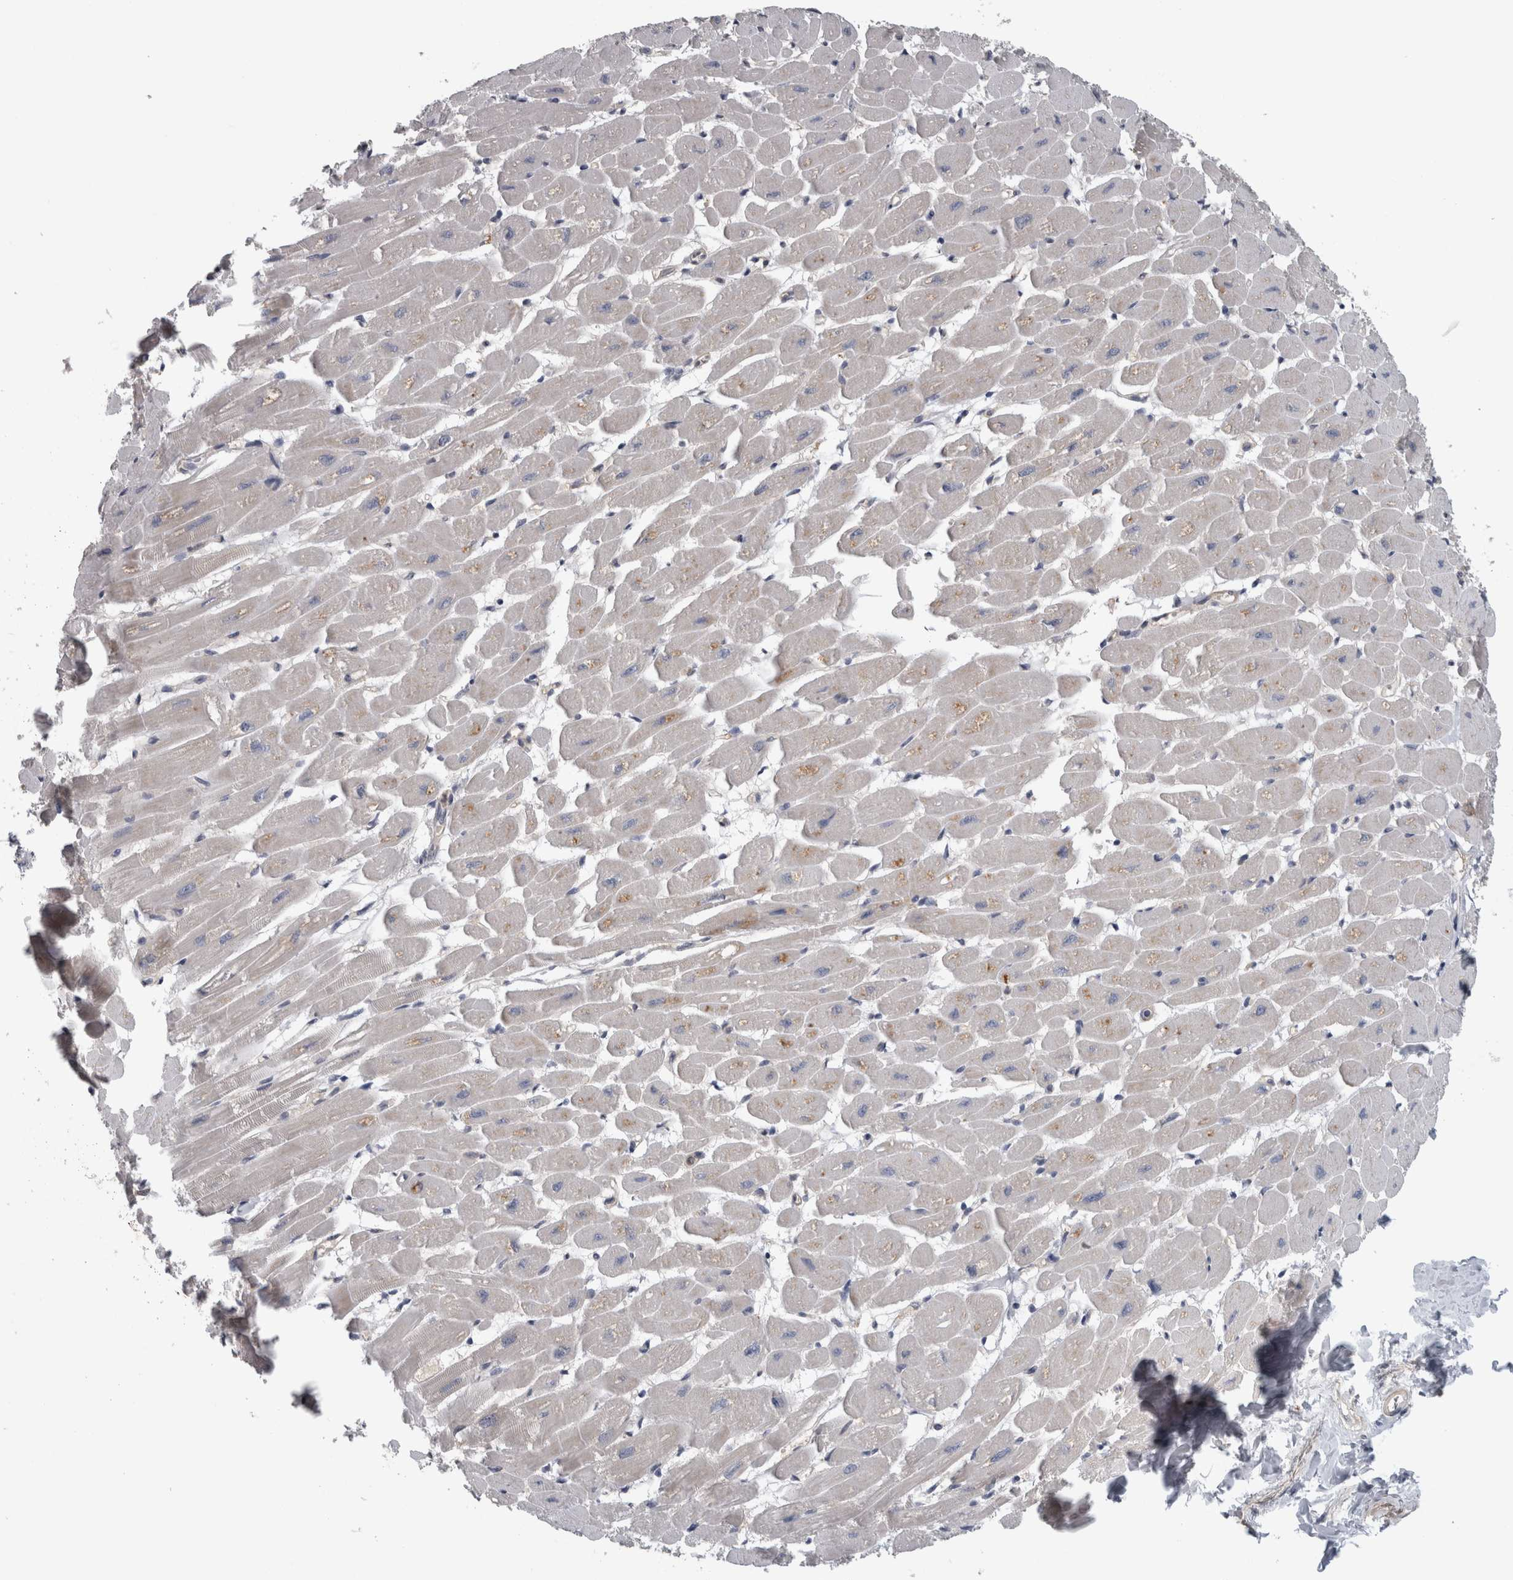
{"staining": {"intensity": "negative", "quantity": "none", "location": "none"}, "tissue": "heart muscle", "cell_type": "Cardiomyocytes", "image_type": "normal", "snomed": [{"axis": "morphology", "description": "Normal tissue, NOS"}, {"axis": "topography", "description": "Heart"}], "caption": "Micrograph shows no significant protein positivity in cardiomyocytes of normal heart muscle.", "gene": "NAPRT", "patient": {"sex": "female", "age": 54}}